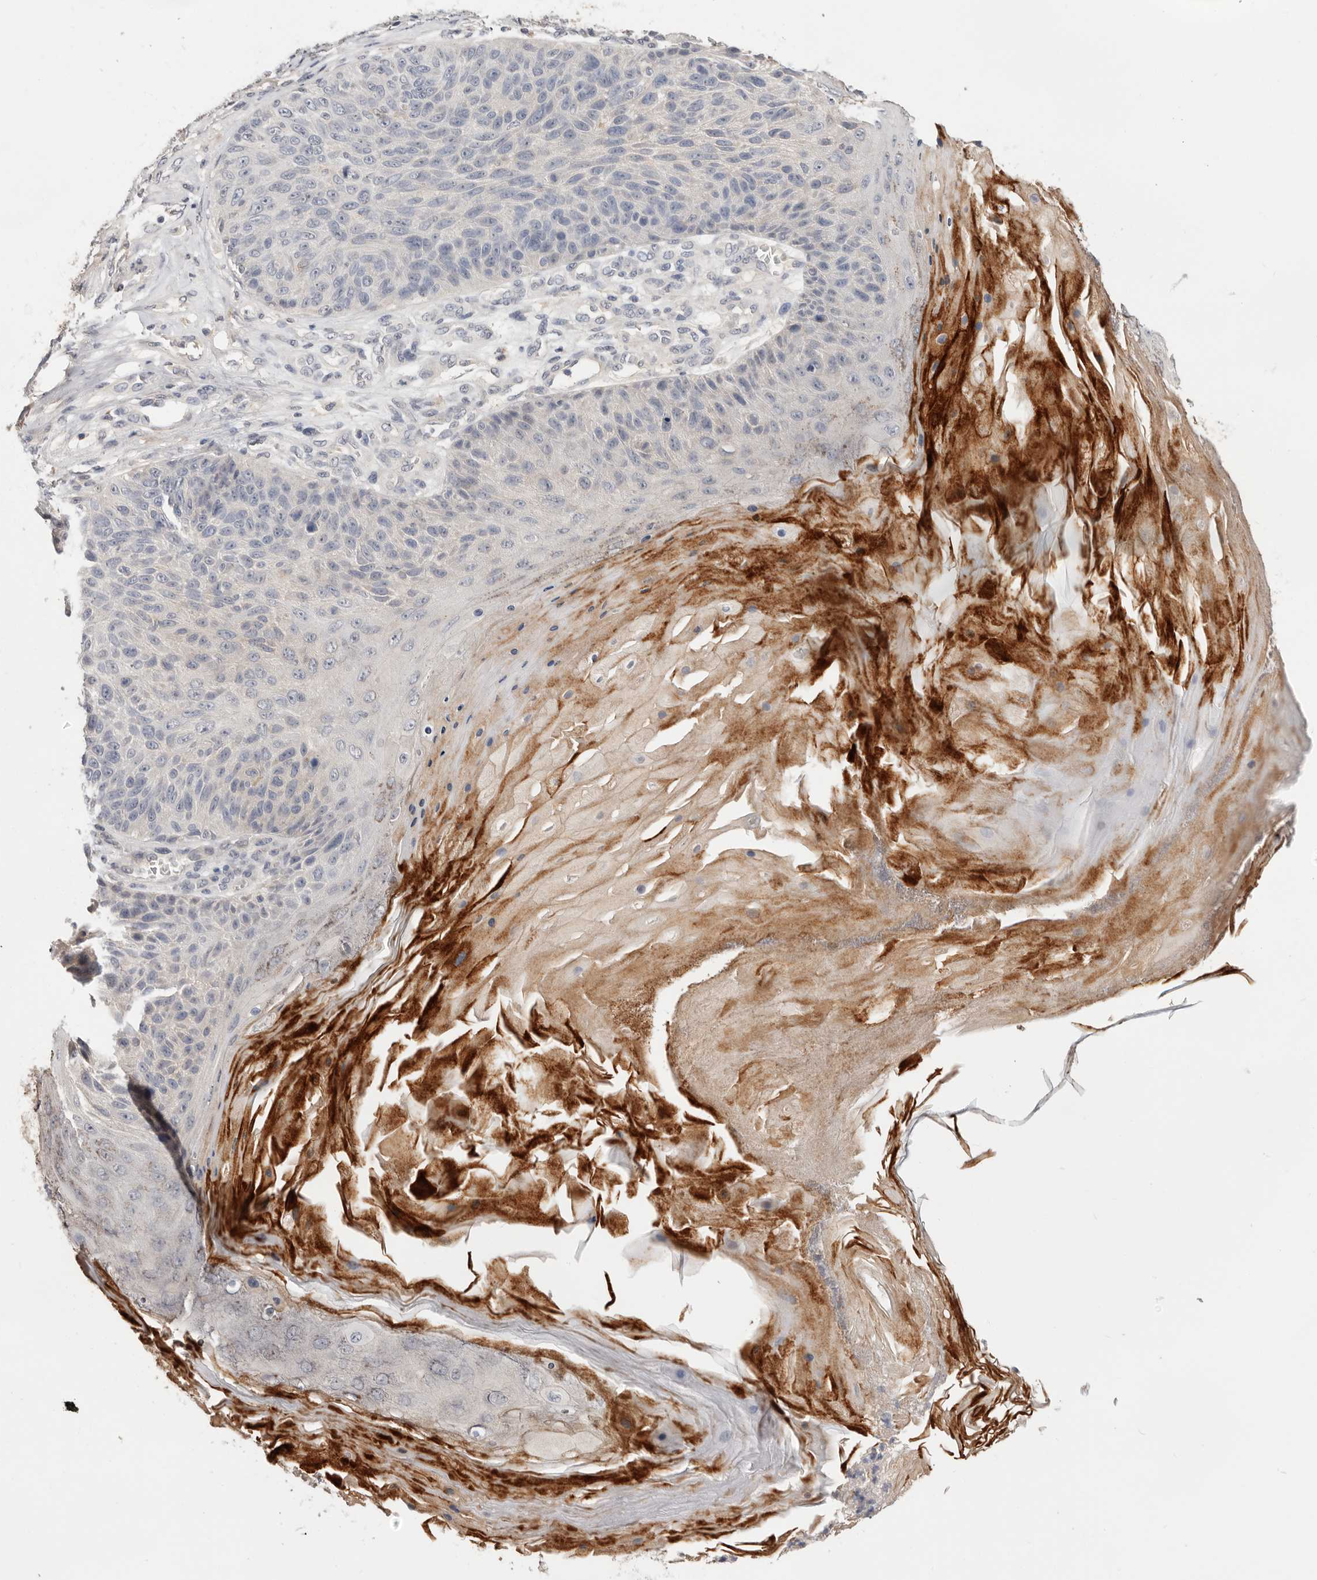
{"staining": {"intensity": "negative", "quantity": "none", "location": "none"}, "tissue": "skin cancer", "cell_type": "Tumor cells", "image_type": "cancer", "snomed": [{"axis": "morphology", "description": "Squamous cell carcinoma, NOS"}, {"axis": "topography", "description": "Skin"}], "caption": "The image exhibits no significant staining in tumor cells of skin cancer (squamous cell carcinoma).", "gene": "DOP1A", "patient": {"sex": "female", "age": 88}}